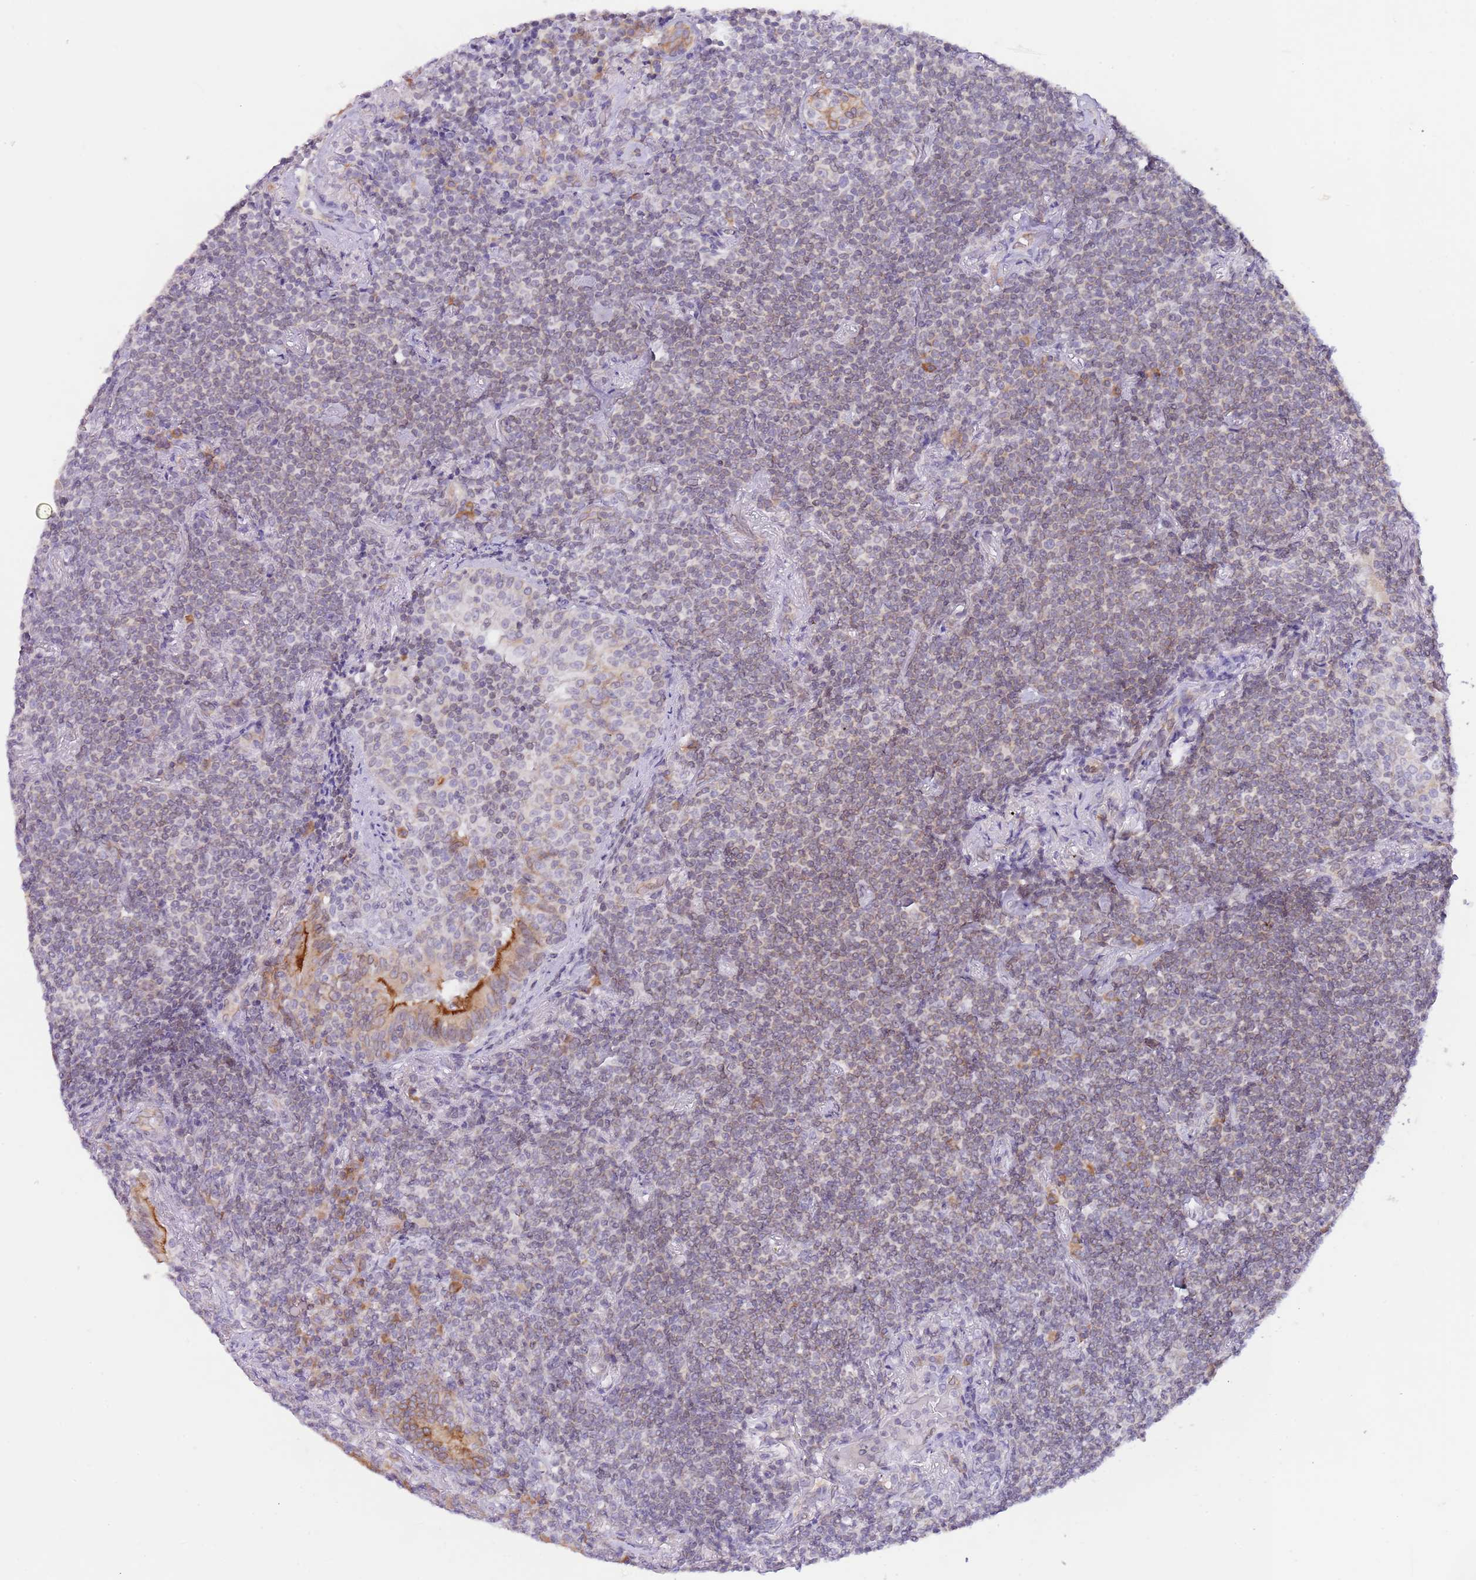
{"staining": {"intensity": "weak", "quantity": "<25%", "location": "cytoplasmic/membranous"}, "tissue": "lymphoma", "cell_type": "Tumor cells", "image_type": "cancer", "snomed": [{"axis": "morphology", "description": "Malignant lymphoma, non-Hodgkin's type, Low grade"}, {"axis": "topography", "description": "Lung"}], "caption": "A histopathology image of human lymphoma is negative for staining in tumor cells.", "gene": "EBPL", "patient": {"sex": "female", "age": 71}}